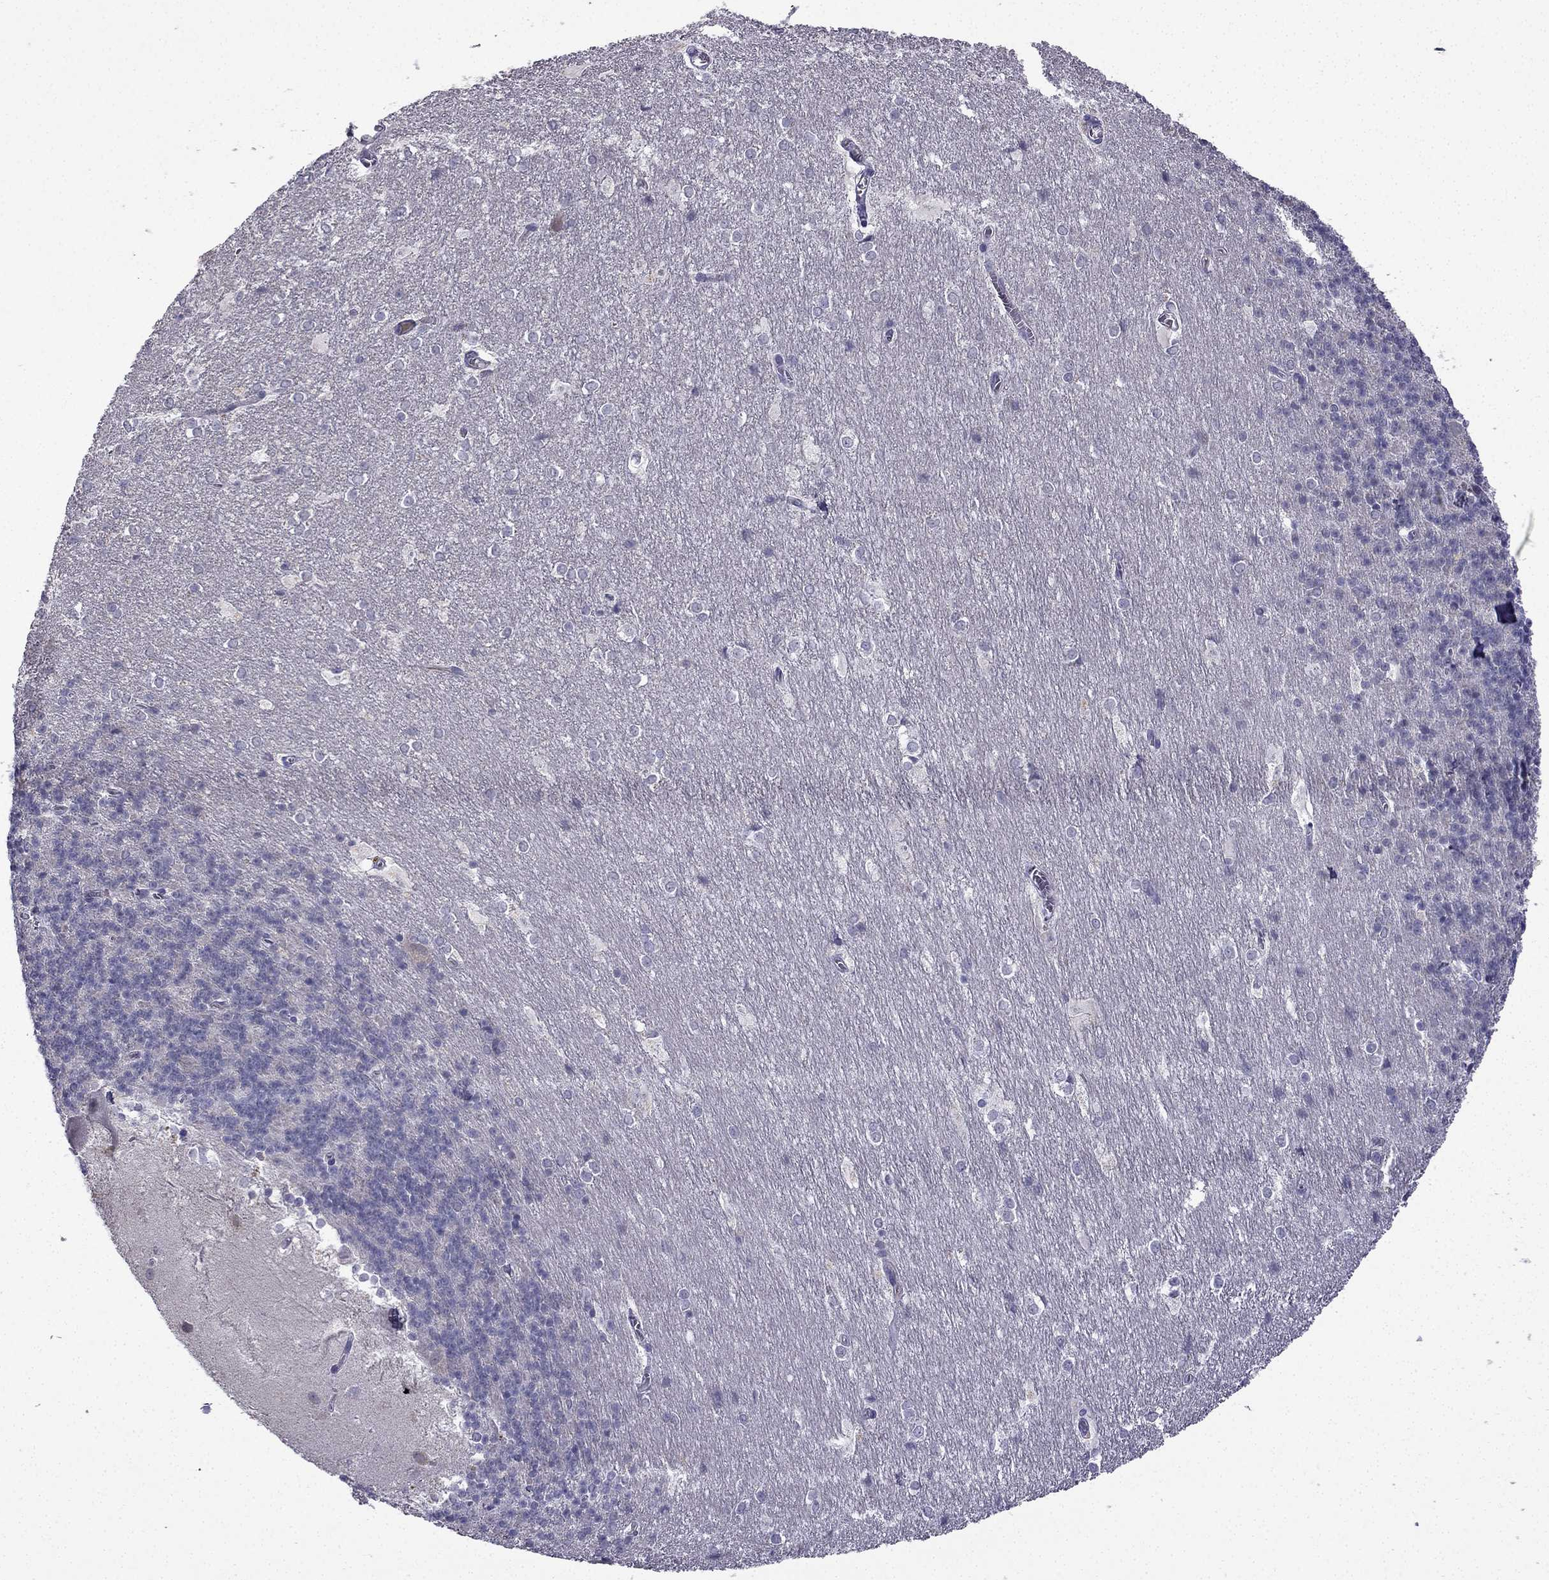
{"staining": {"intensity": "negative", "quantity": "none", "location": "none"}, "tissue": "cerebellum", "cell_type": "Cells in granular layer", "image_type": "normal", "snomed": [{"axis": "morphology", "description": "Normal tissue, NOS"}, {"axis": "topography", "description": "Cerebellum"}], "caption": "The micrograph exhibits no staining of cells in granular layer in unremarkable cerebellum. The staining was performed using DAB to visualize the protein expression in brown, while the nuclei were stained in blue with hematoxylin (Magnification: 20x).", "gene": "UHRF1", "patient": {"sex": "female", "age": 19}}